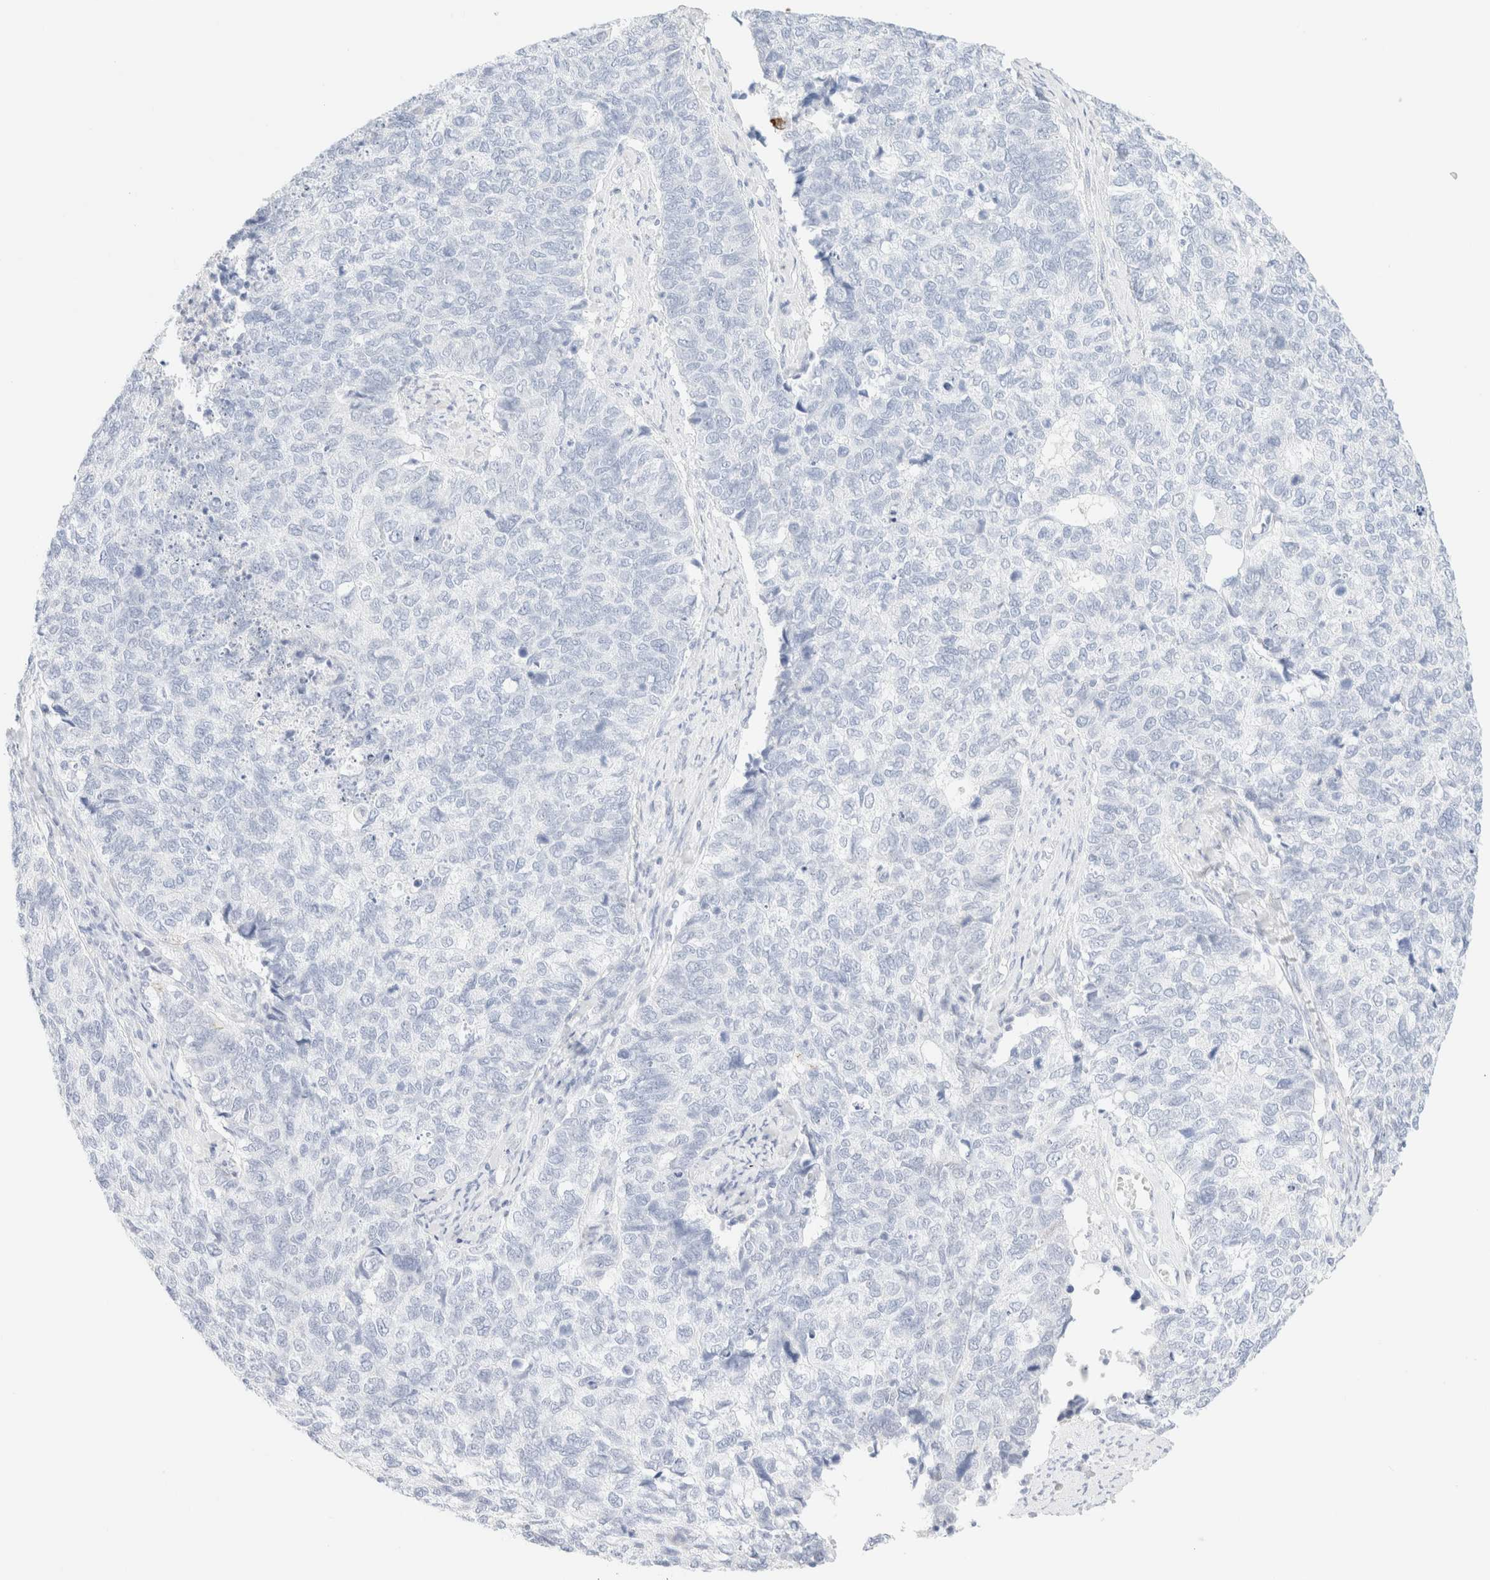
{"staining": {"intensity": "negative", "quantity": "none", "location": "none"}, "tissue": "cervical cancer", "cell_type": "Tumor cells", "image_type": "cancer", "snomed": [{"axis": "morphology", "description": "Squamous cell carcinoma, NOS"}, {"axis": "topography", "description": "Cervix"}], "caption": "This is an immunohistochemistry (IHC) photomicrograph of human cervical cancer (squamous cell carcinoma). There is no staining in tumor cells.", "gene": "KRT15", "patient": {"sex": "female", "age": 63}}